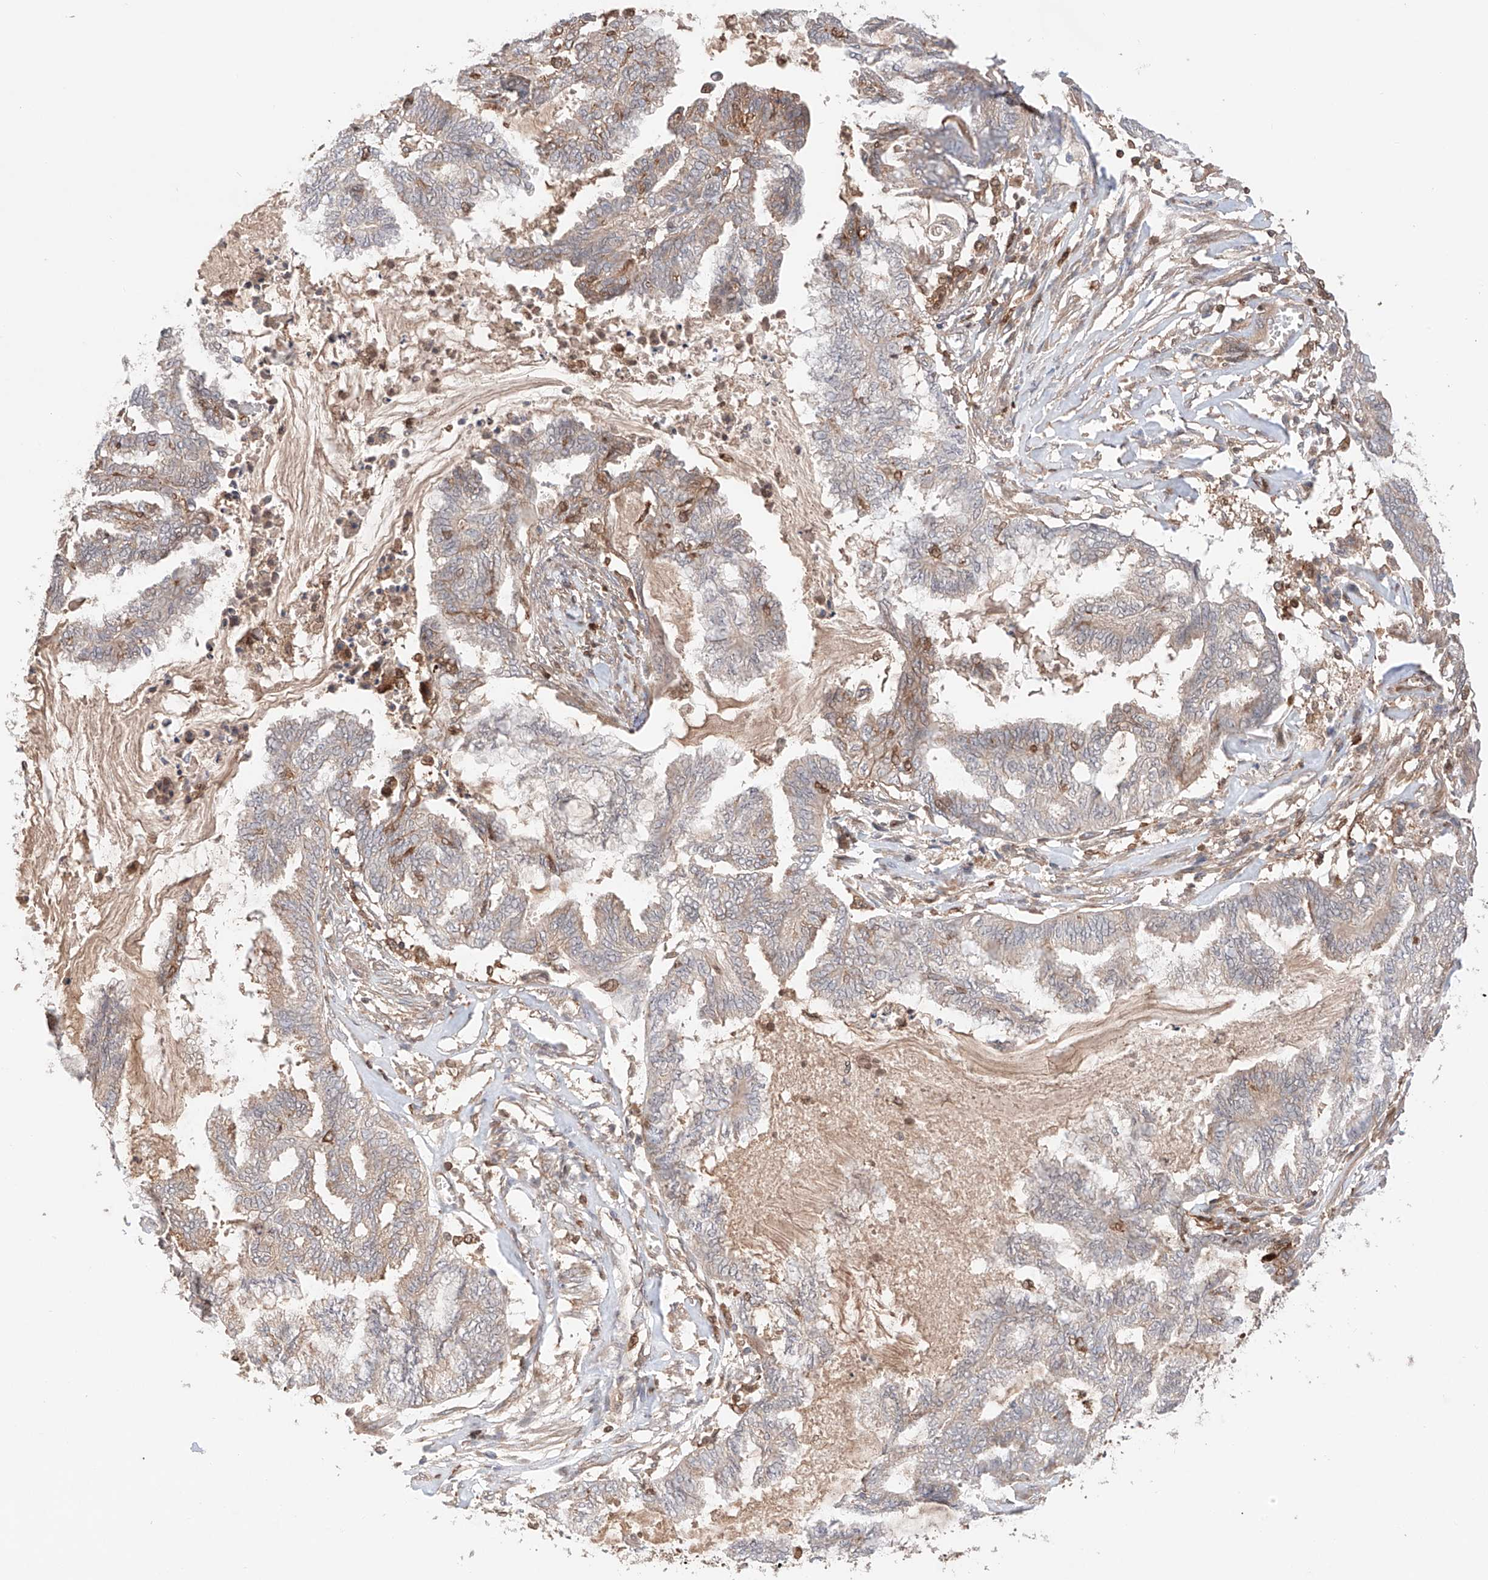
{"staining": {"intensity": "weak", "quantity": "<25%", "location": "cytoplasmic/membranous"}, "tissue": "endometrial cancer", "cell_type": "Tumor cells", "image_type": "cancer", "snomed": [{"axis": "morphology", "description": "Adenocarcinoma, NOS"}, {"axis": "topography", "description": "Endometrium"}], "caption": "Adenocarcinoma (endometrial) stained for a protein using IHC displays no positivity tumor cells.", "gene": "IGSF22", "patient": {"sex": "female", "age": 86}}